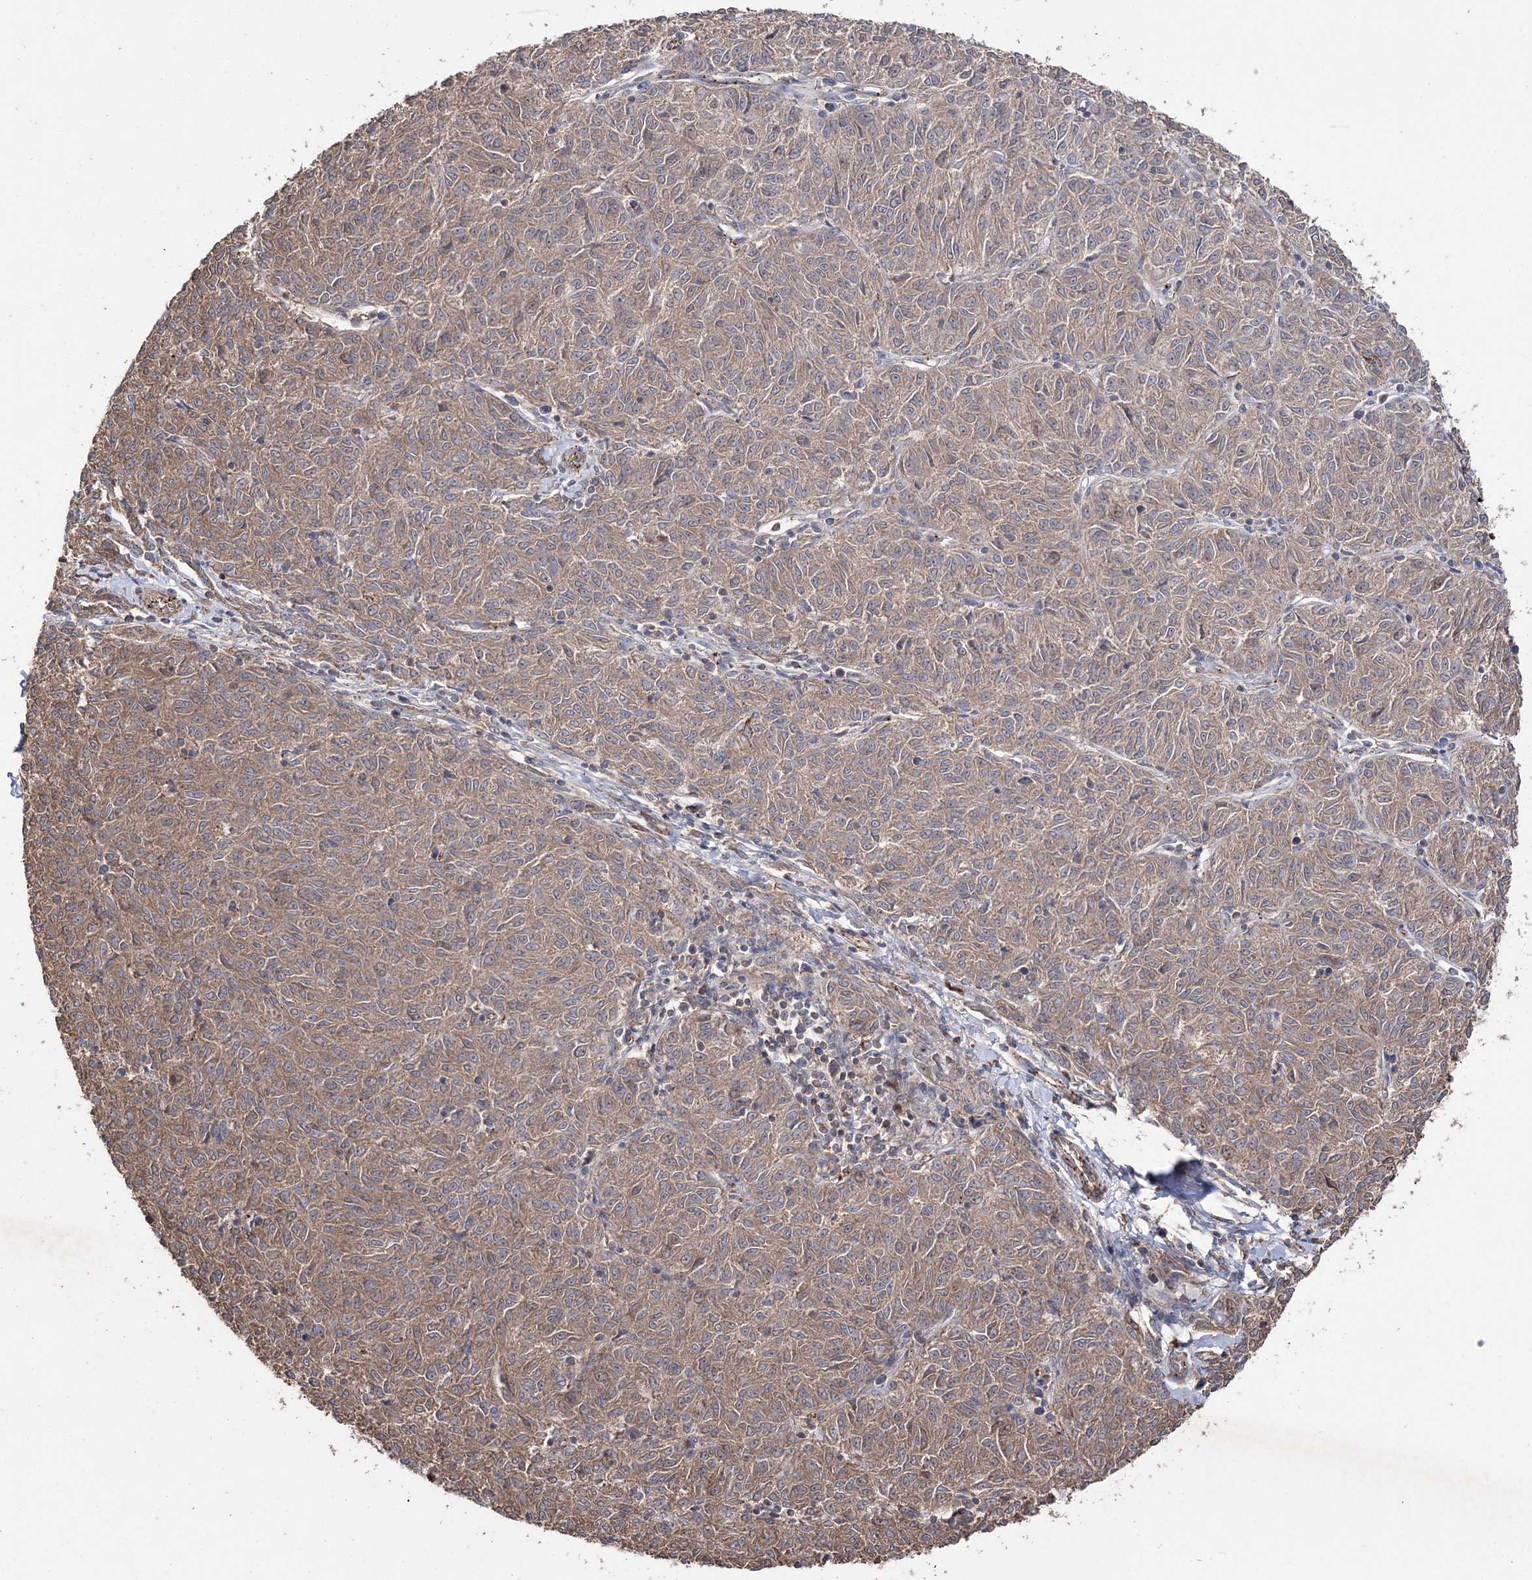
{"staining": {"intensity": "moderate", "quantity": ">75%", "location": "cytoplasmic/membranous"}, "tissue": "melanoma", "cell_type": "Tumor cells", "image_type": "cancer", "snomed": [{"axis": "morphology", "description": "Malignant melanoma, NOS"}, {"axis": "topography", "description": "Skin"}], "caption": "A high-resolution histopathology image shows IHC staining of malignant melanoma, which reveals moderate cytoplasmic/membranous positivity in about >75% of tumor cells. (IHC, brightfield microscopy, high magnification).", "gene": "LARS2", "patient": {"sex": "female", "age": 72}}